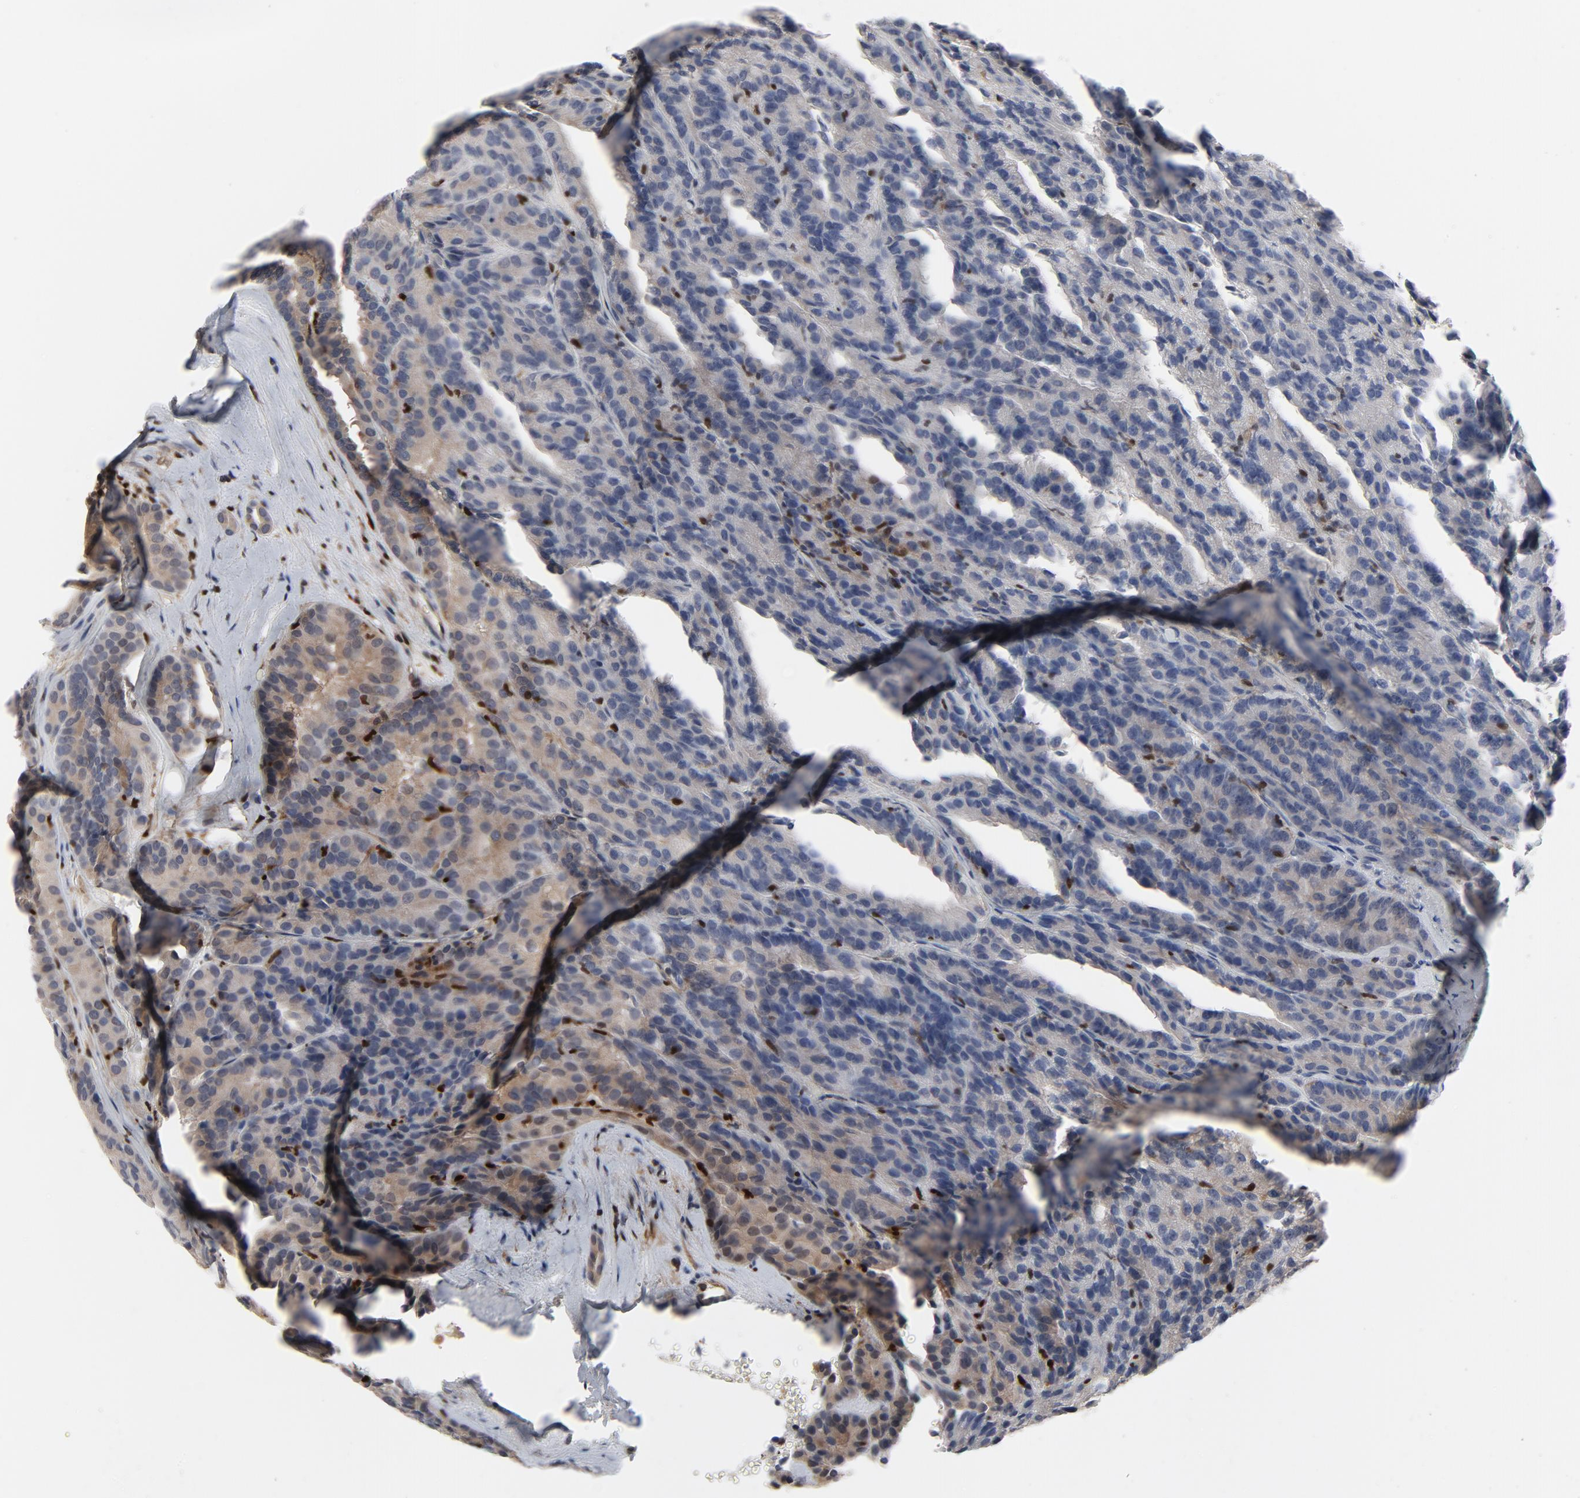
{"staining": {"intensity": "weak", "quantity": "<25%", "location": "cytoplasmic/membranous"}, "tissue": "renal cancer", "cell_type": "Tumor cells", "image_type": "cancer", "snomed": [{"axis": "morphology", "description": "Adenocarcinoma, NOS"}, {"axis": "topography", "description": "Kidney"}], "caption": "This is a micrograph of immunohistochemistry (IHC) staining of renal adenocarcinoma, which shows no expression in tumor cells.", "gene": "NFKB1", "patient": {"sex": "male", "age": 46}}